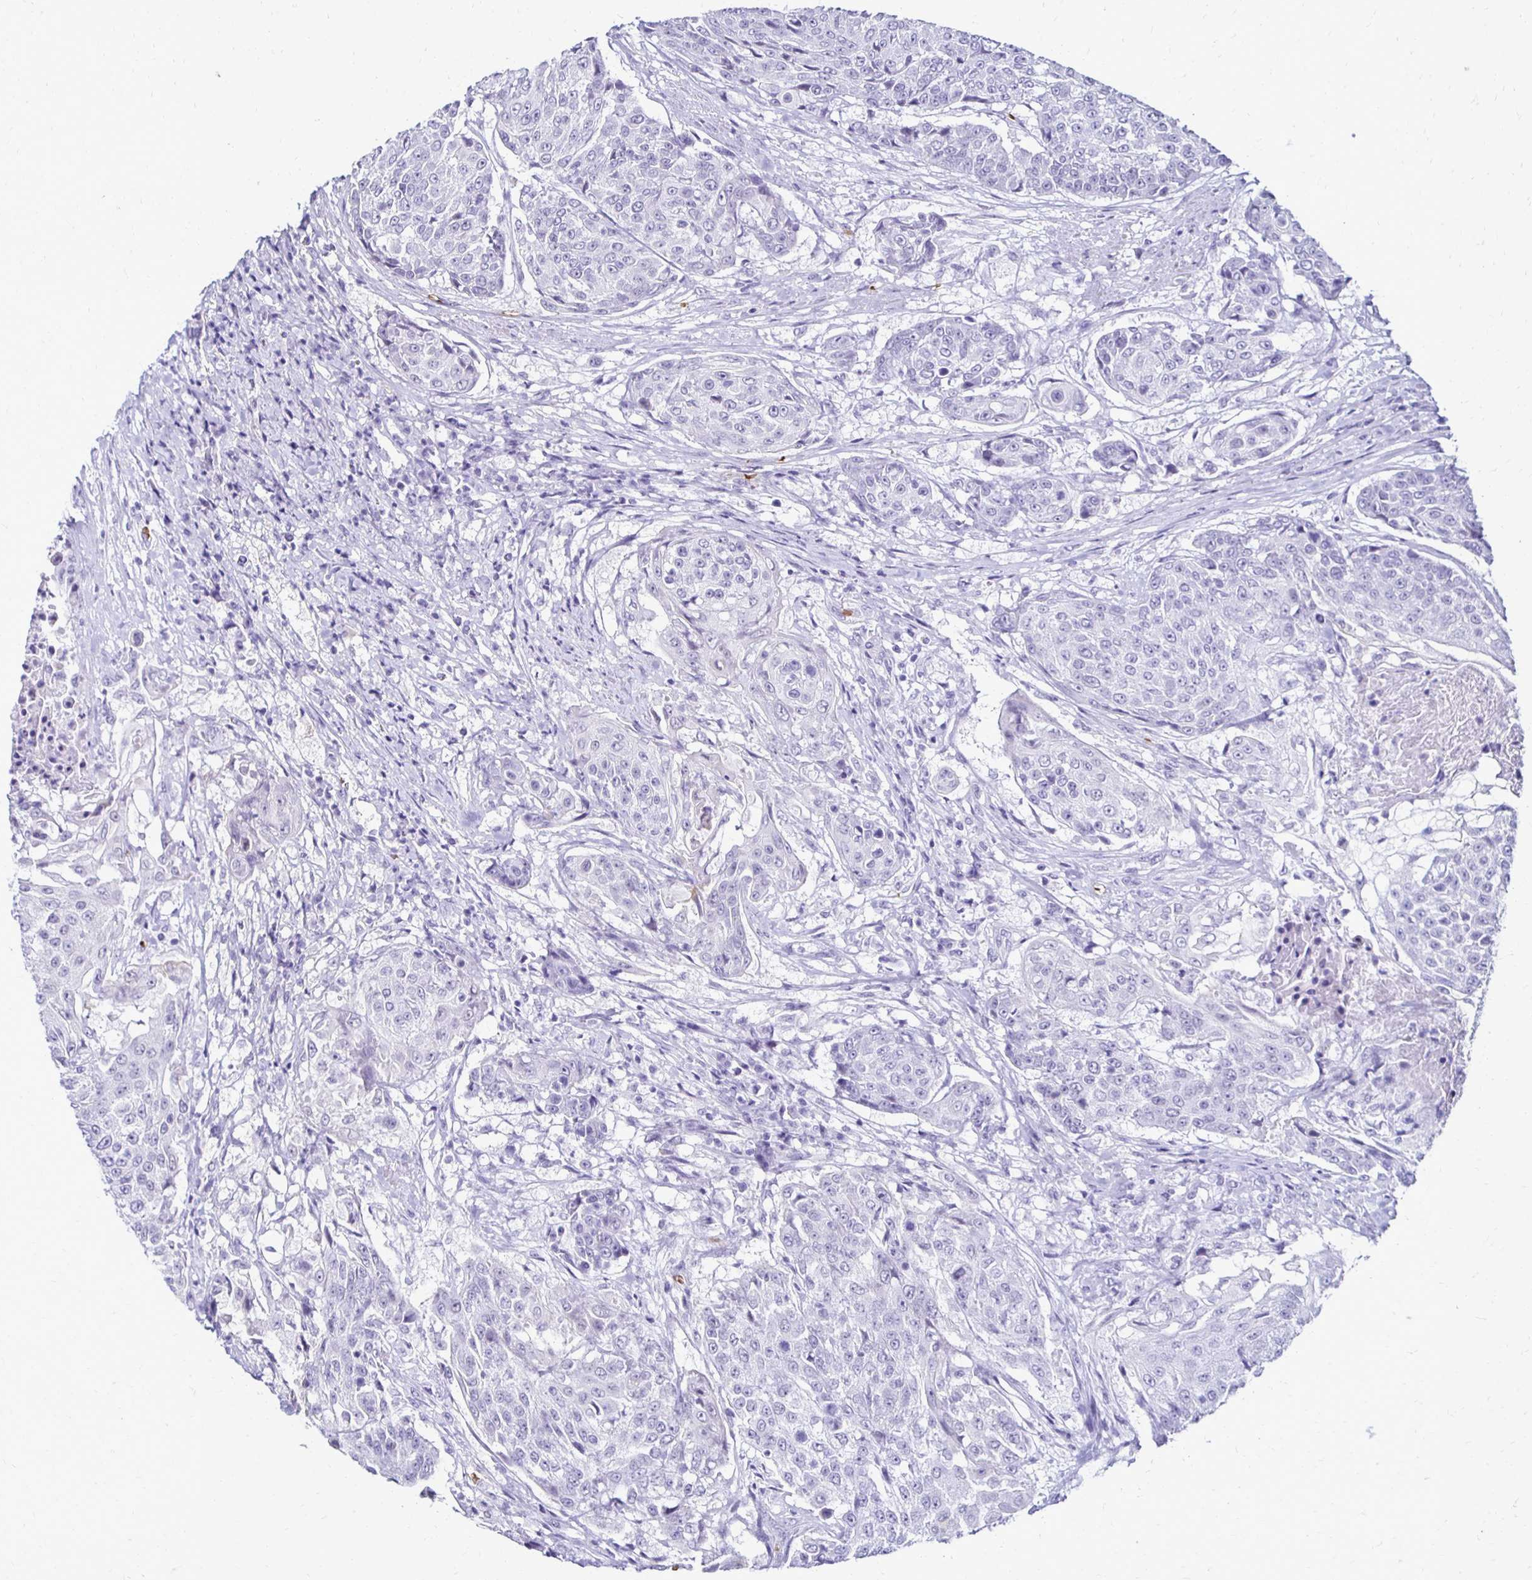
{"staining": {"intensity": "negative", "quantity": "none", "location": "none"}, "tissue": "urothelial cancer", "cell_type": "Tumor cells", "image_type": "cancer", "snomed": [{"axis": "morphology", "description": "Urothelial carcinoma, High grade"}, {"axis": "topography", "description": "Urinary bladder"}], "caption": "Immunohistochemical staining of urothelial cancer demonstrates no significant staining in tumor cells.", "gene": "RHBDL3", "patient": {"sex": "female", "age": 63}}